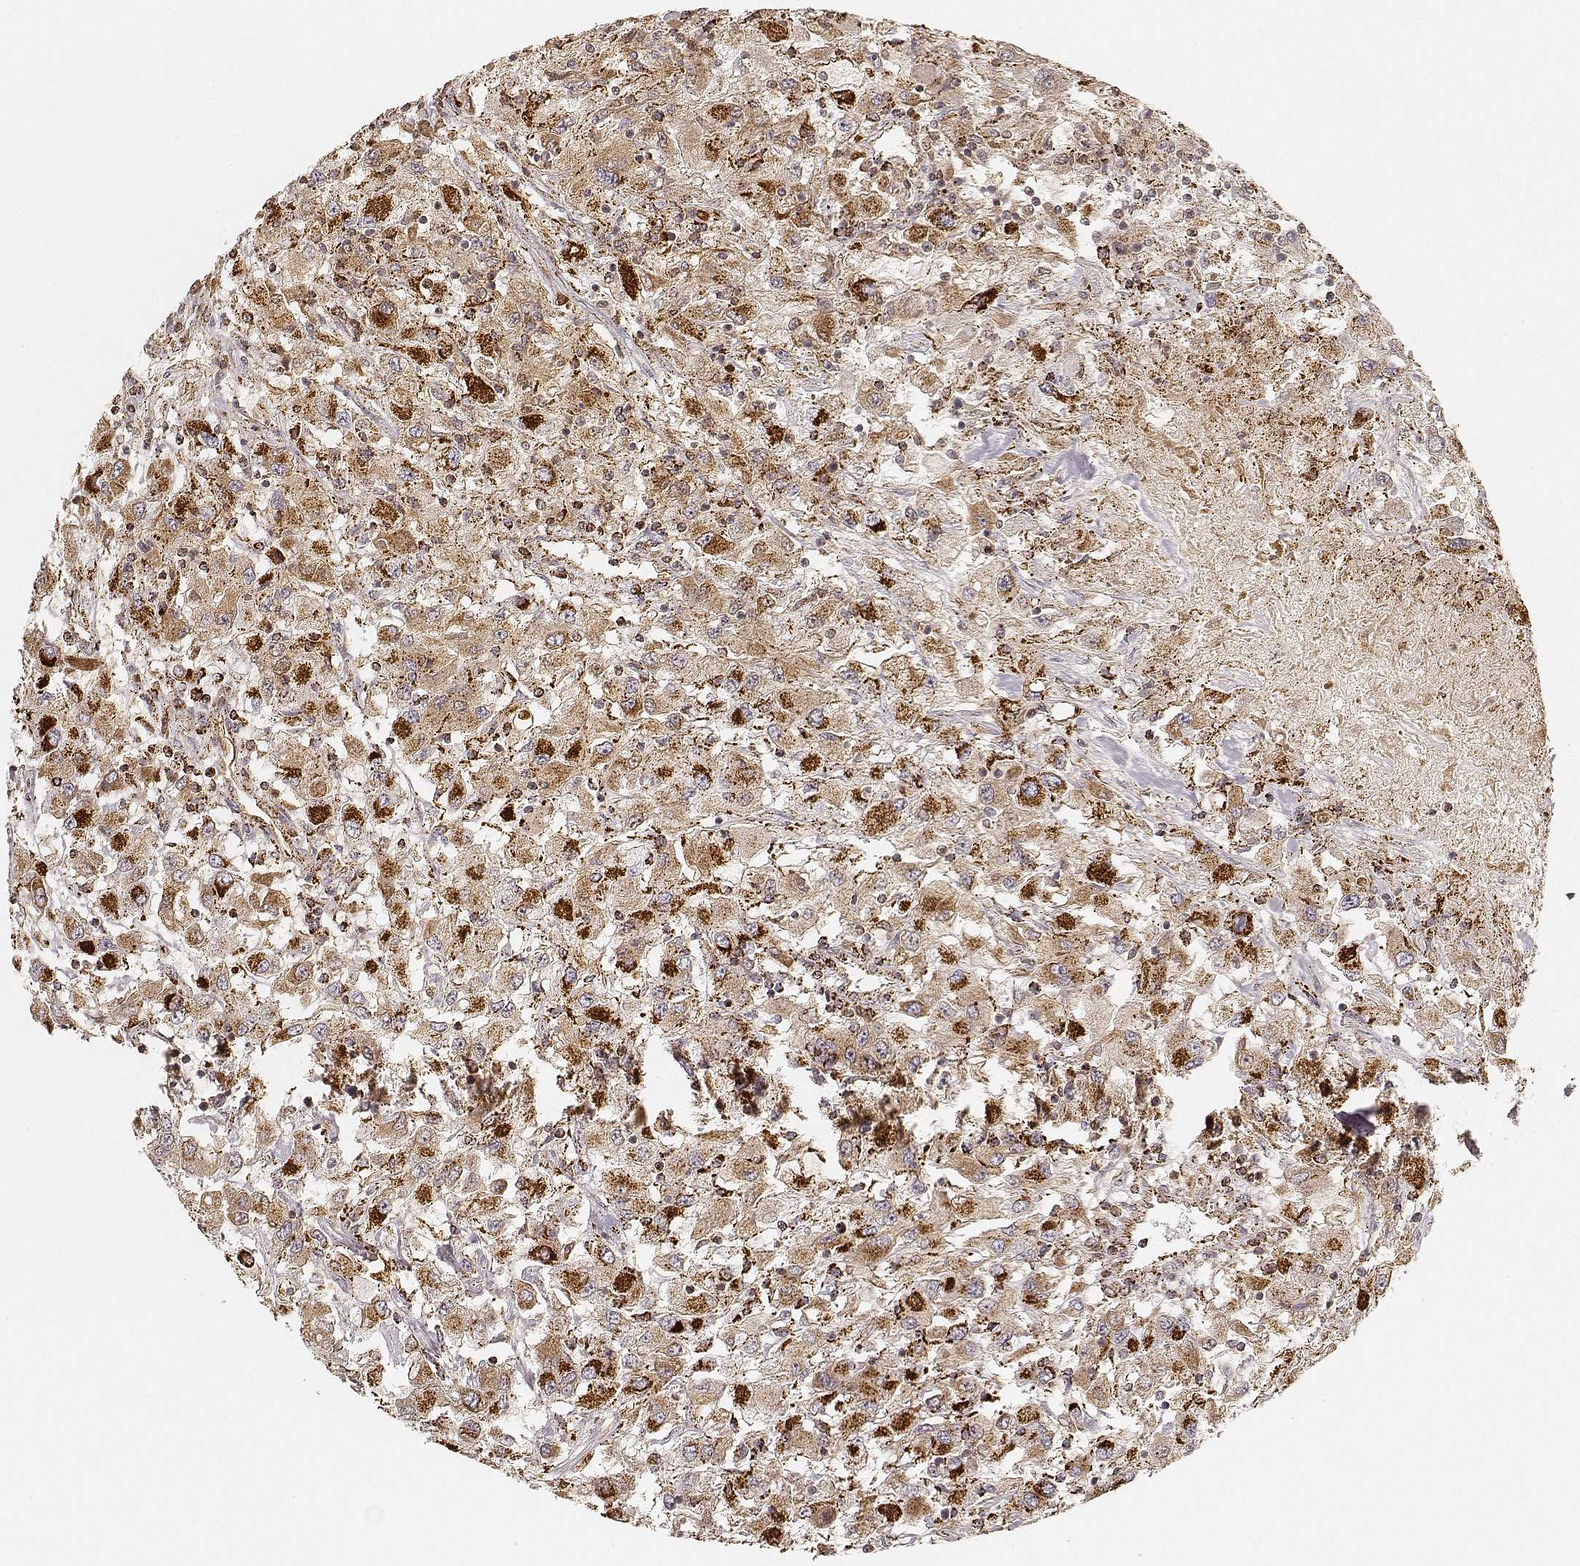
{"staining": {"intensity": "strong", "quantity": ">75%", "location": "cytoplasmic/membranous"}, "tissue": "renal cancer", "cell_type": "Tumor cells", "image_type": "cancer", "snomed": [{"axis": "morphology", "description": "Adenocarcinoma, NOS"}, {"axis": "topography", "description": "Kidney"}], "caption": "About >75% of tumor cells in human renal cancer (adenocarcinoma) reveal strong cytoplasmic/membranous protein positivity as visualized by brown immunohistochemical staining.", "gene": "CS", "patient": {"sex": "female", "age": 67}}